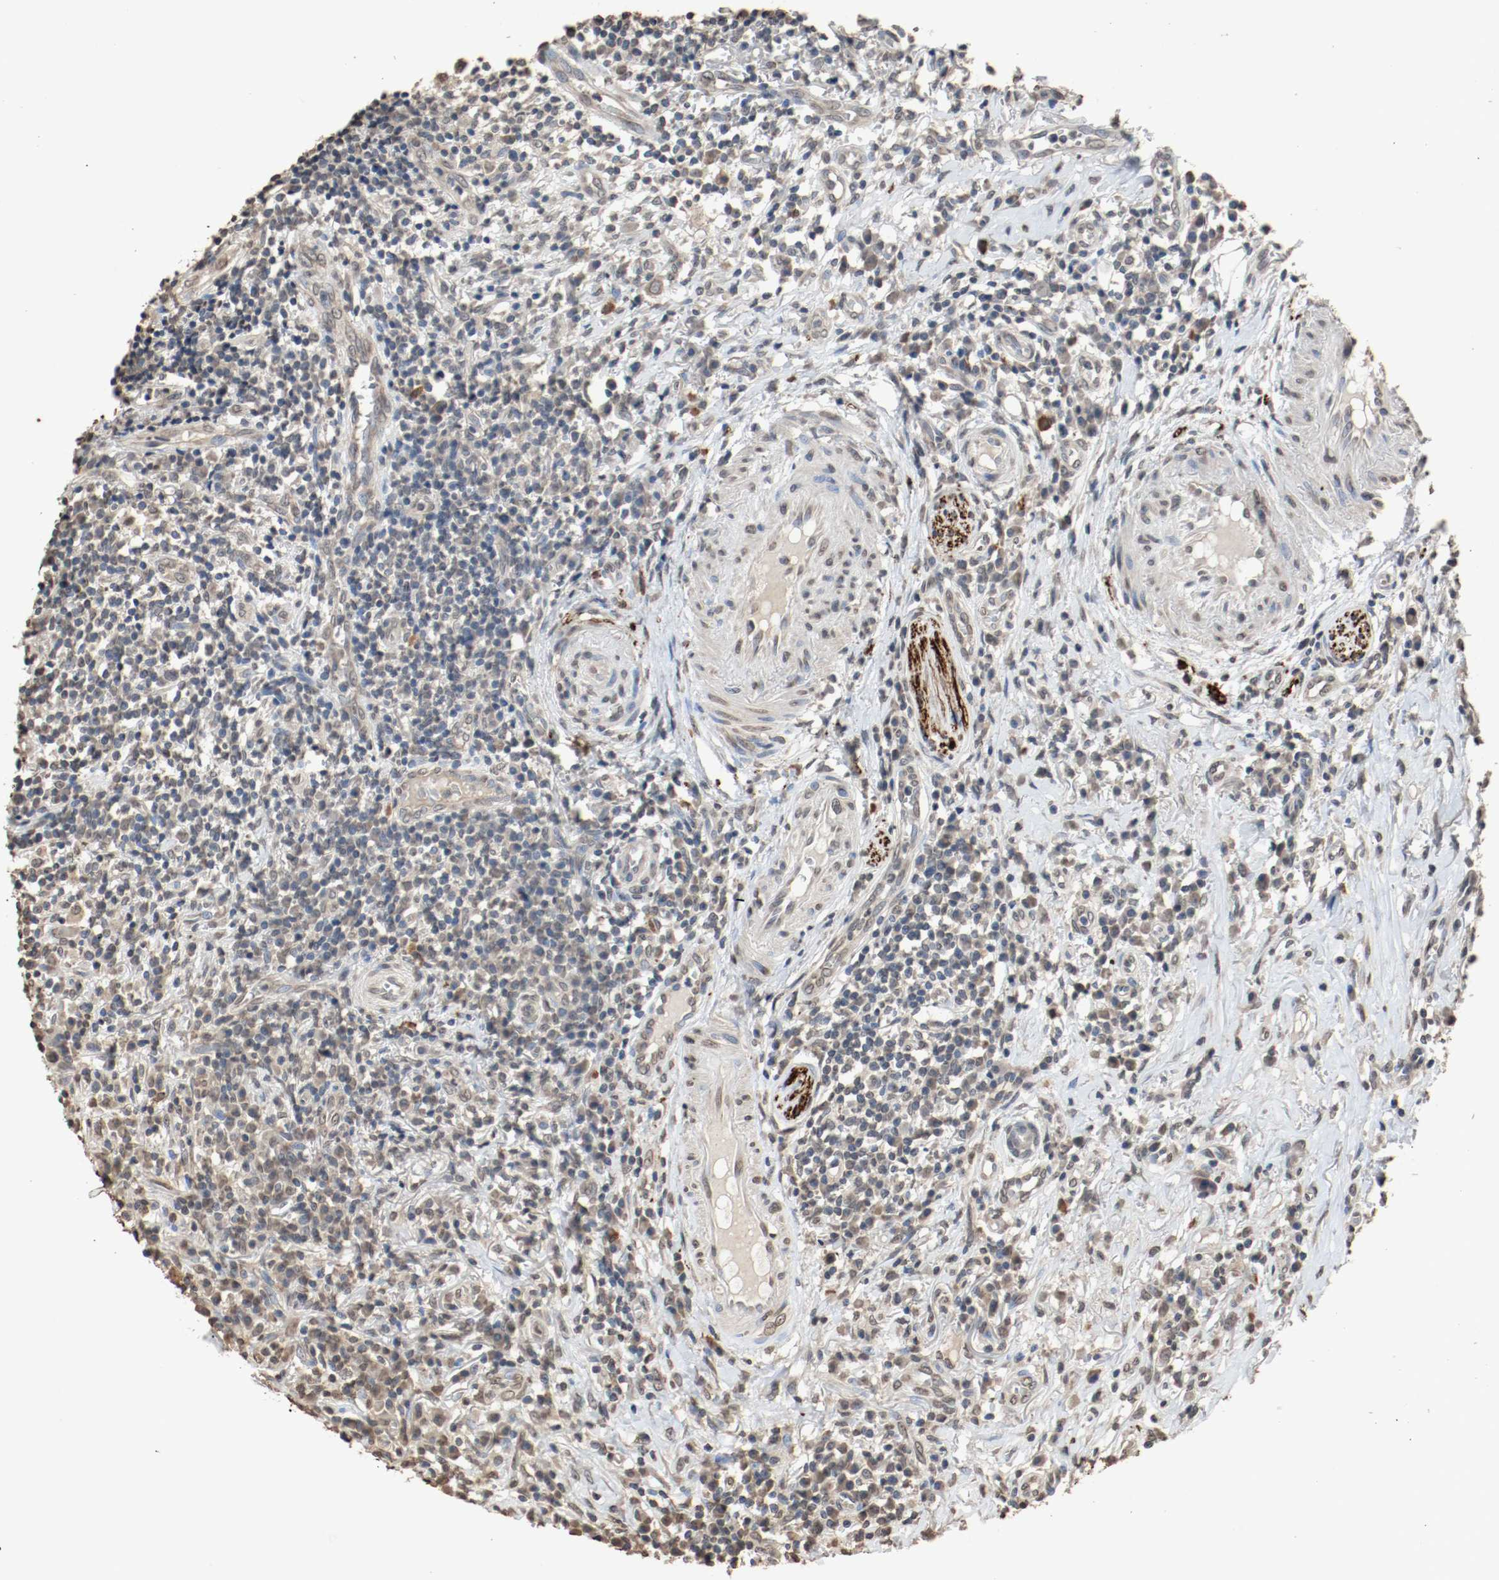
{"staining": {"intensity": "weak", "quantity": "25%-75%", "location": "cytoplasmic/membranous"}, "tissue": "thyroid cancer", "cell_type": "Tumor cells", "image_type": "cancer", "snomed": [{"axis": "morphology", "description": "Carcinoma, NOS"}, {"axis": "topography", "description": "Thyroid gland"}], "caption": "Protein expression analysis of human thyroid carcinoma reveals weak cytoplasmic/membranous expression in about 25%-75% of tumor cells.", "gene": "RTN4", "patient": {"sex": "female", "age": 77}}